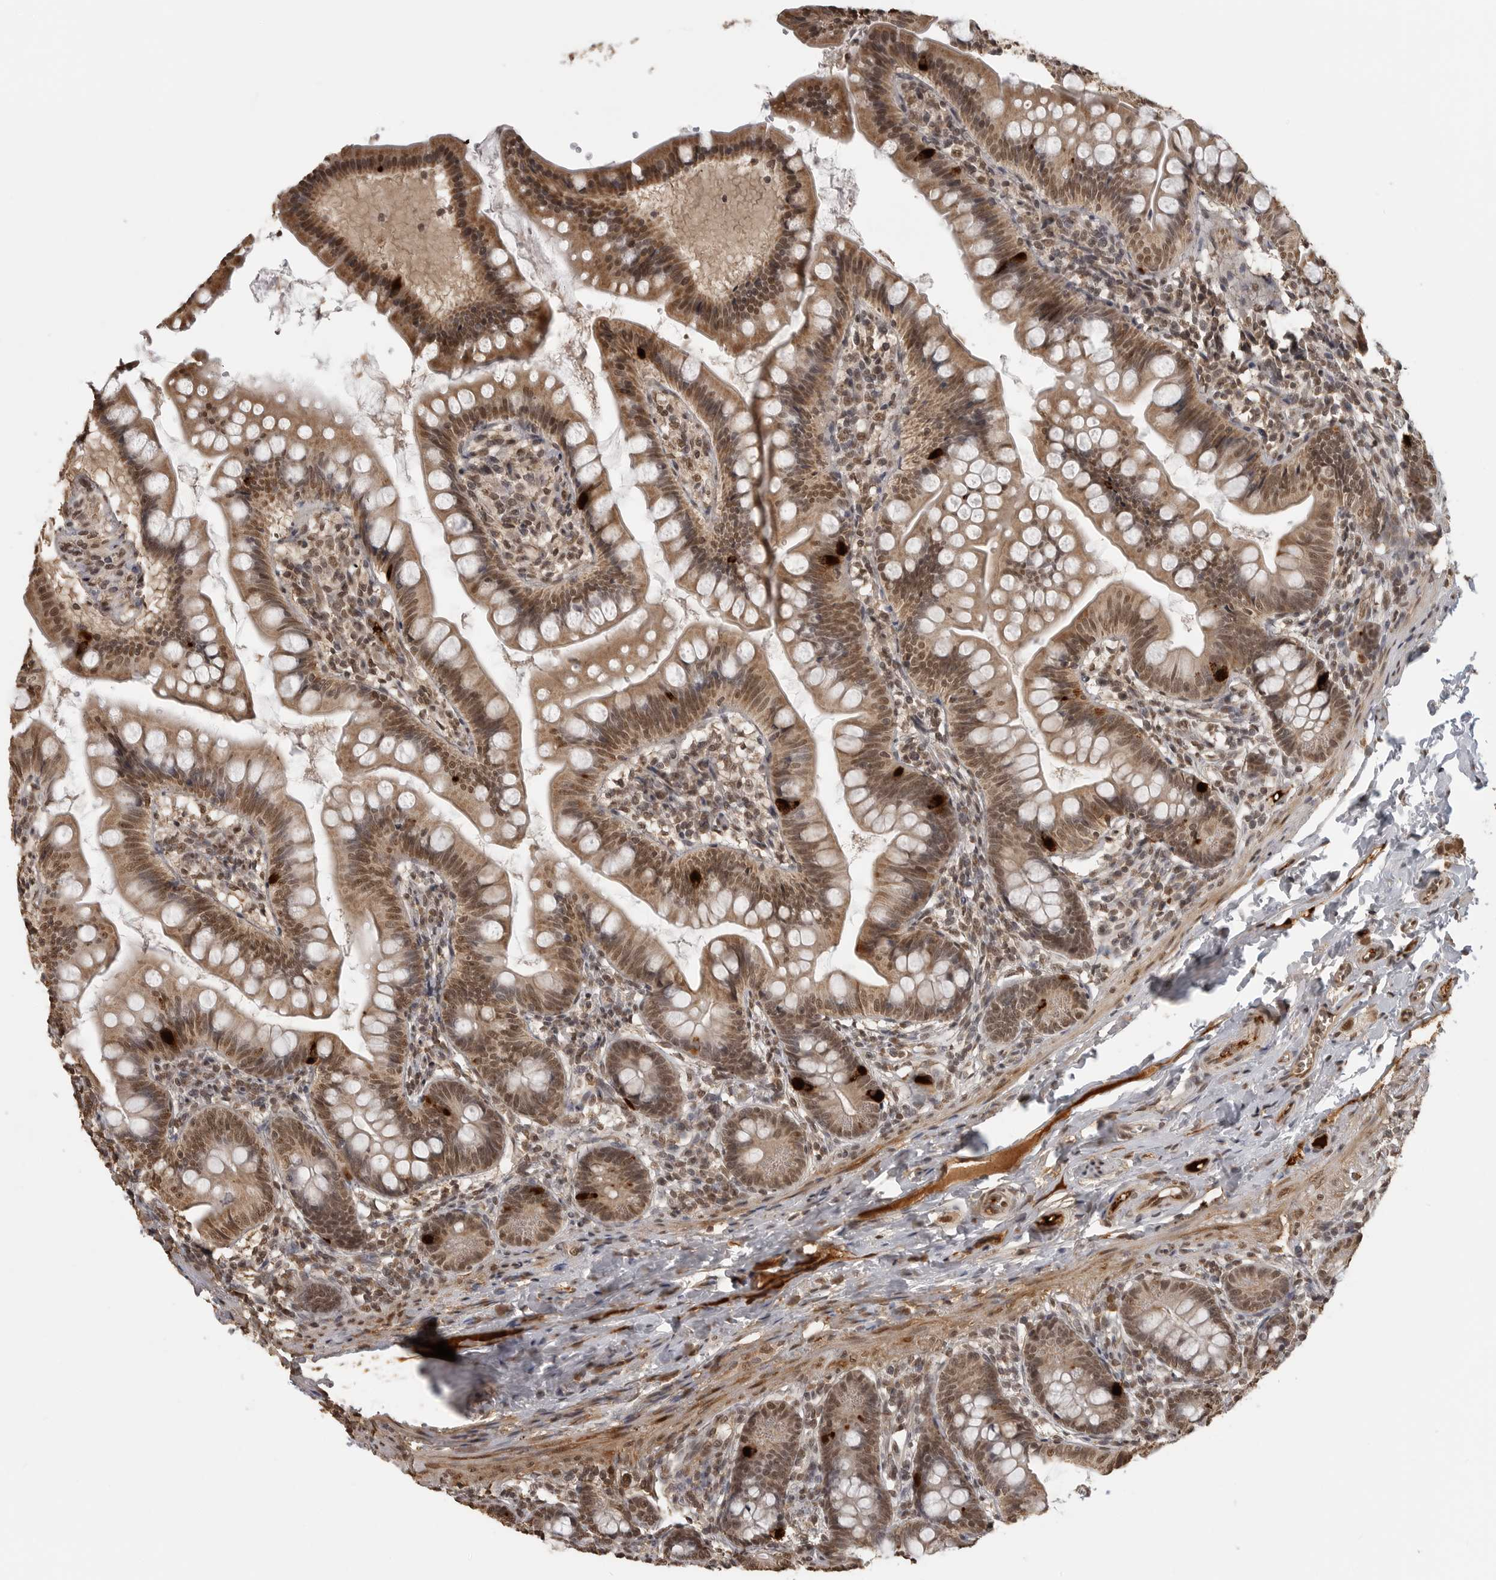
{"staining": {"intensity": "moderate", "quantity": ">75%", "location": "cytoplasmic/membranous,nuclear"}, "tissue": "small intestine", "cell_type": "Glandular cells", "image_type": "normal", "snomed": [{"axis": "morphology", "description": "Normal tissue, NOS"}, {"axis": "topography", "description": "Small intestine"}], "caption": "Immunohistochemistry (DAB) staining of benign small intestine exhibits moderate cytoplasmic/membranous,nuclear protein staining in approximately >75% of glandular cells. Ihc stains the protein in brown and the nuclei are stained blue.", "gene": "CLOCK", "patient": {"sex": "male", "age": 7}}